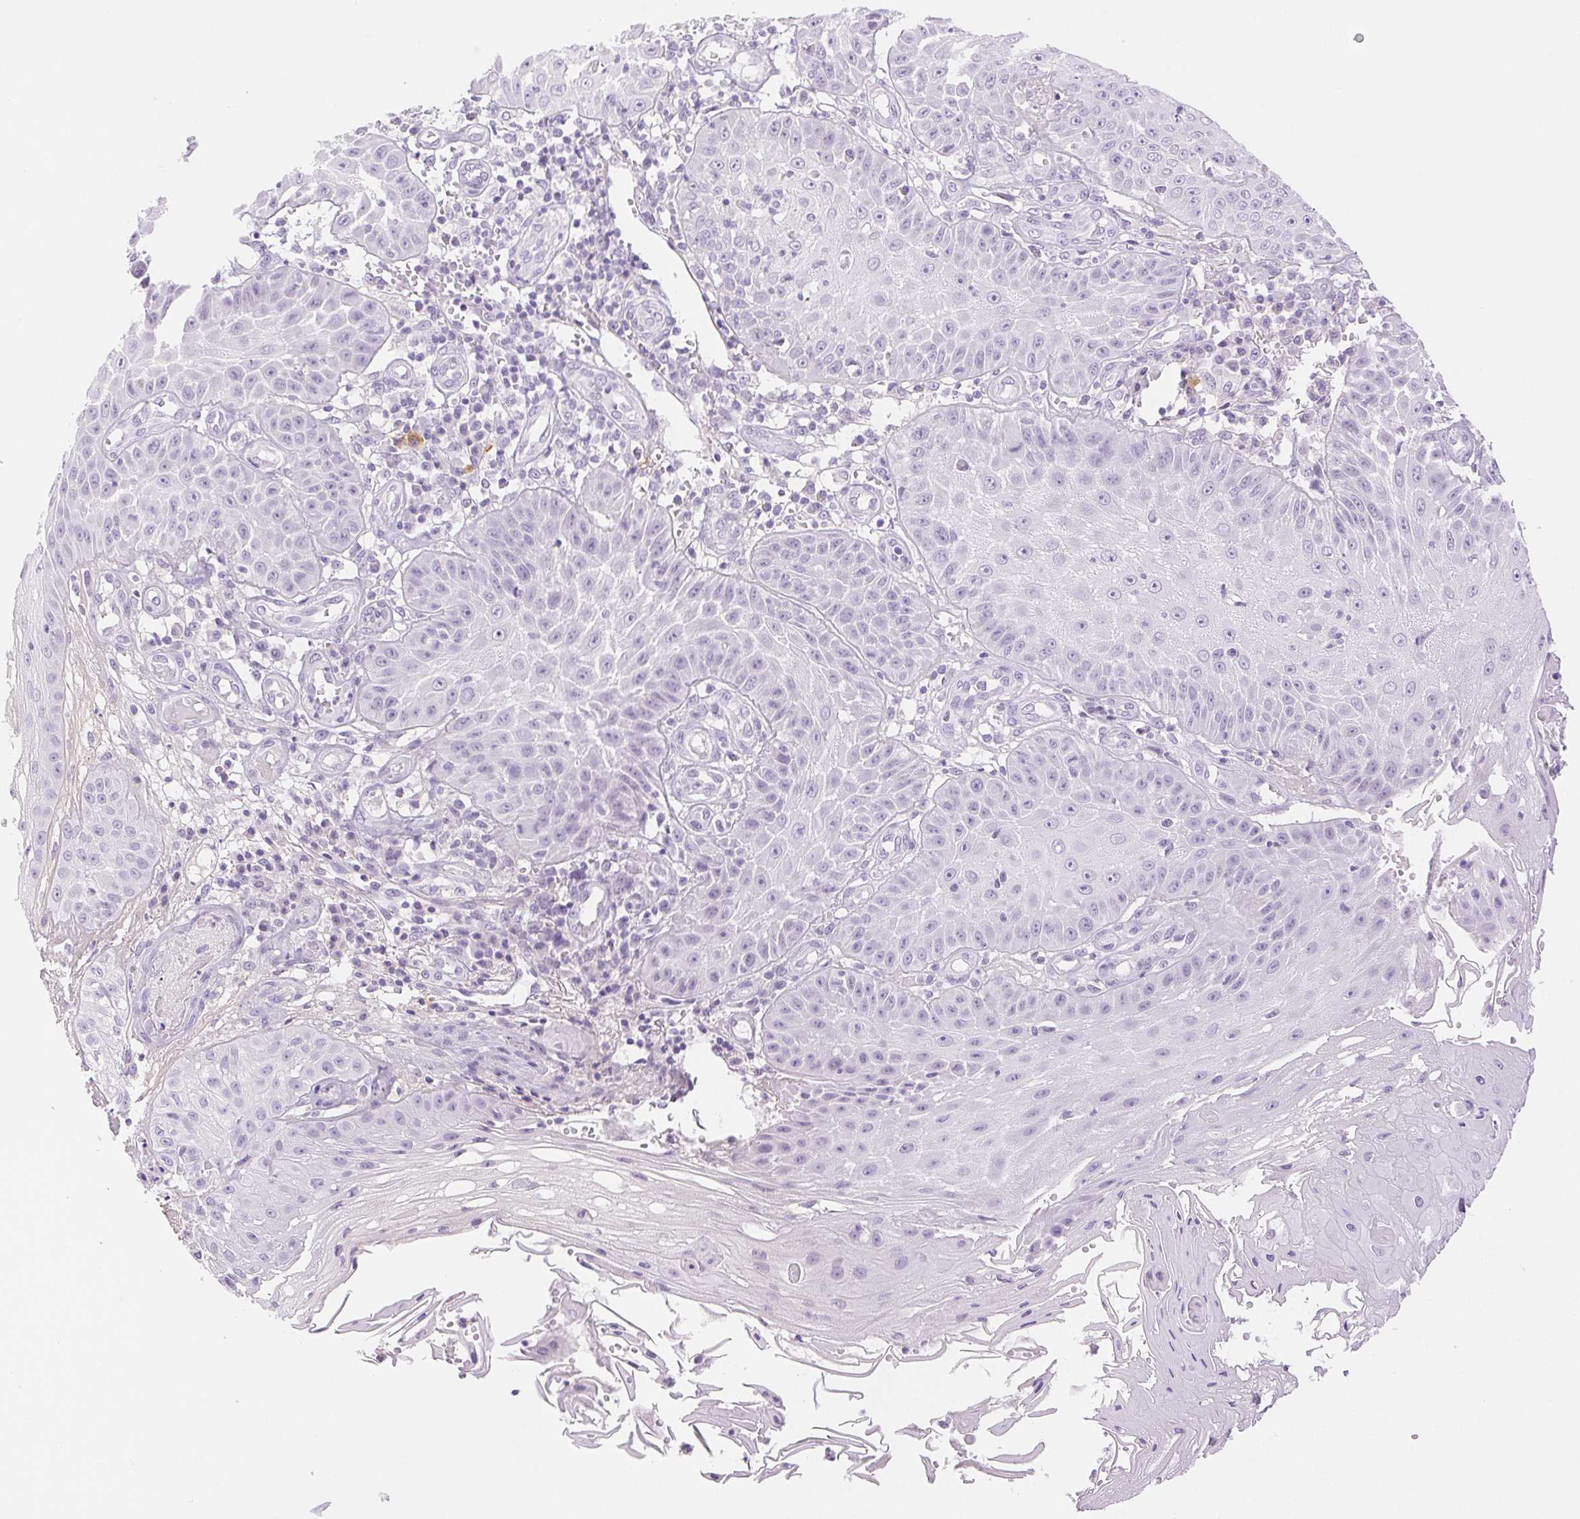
{"staining": {"intensity": "negative", "quantity": "none", "location": "none"}, "tissue": "skin cancer", "cell_type": "Tumor cells", "image_type": "cancer", "snomed": [{"axis": "morphology", "description": "Squamous cell carcinoma, NOS"}, {"axis": "topography", "description": "Skin"}], "caption": "Immunohistochemistry image of human skin squamous cell carcinoma stained for a protein (brown), which exhibits no staining in tumor cells.", "gene": "SPACA4", "patient": {"sex": "male", "age": 70}}